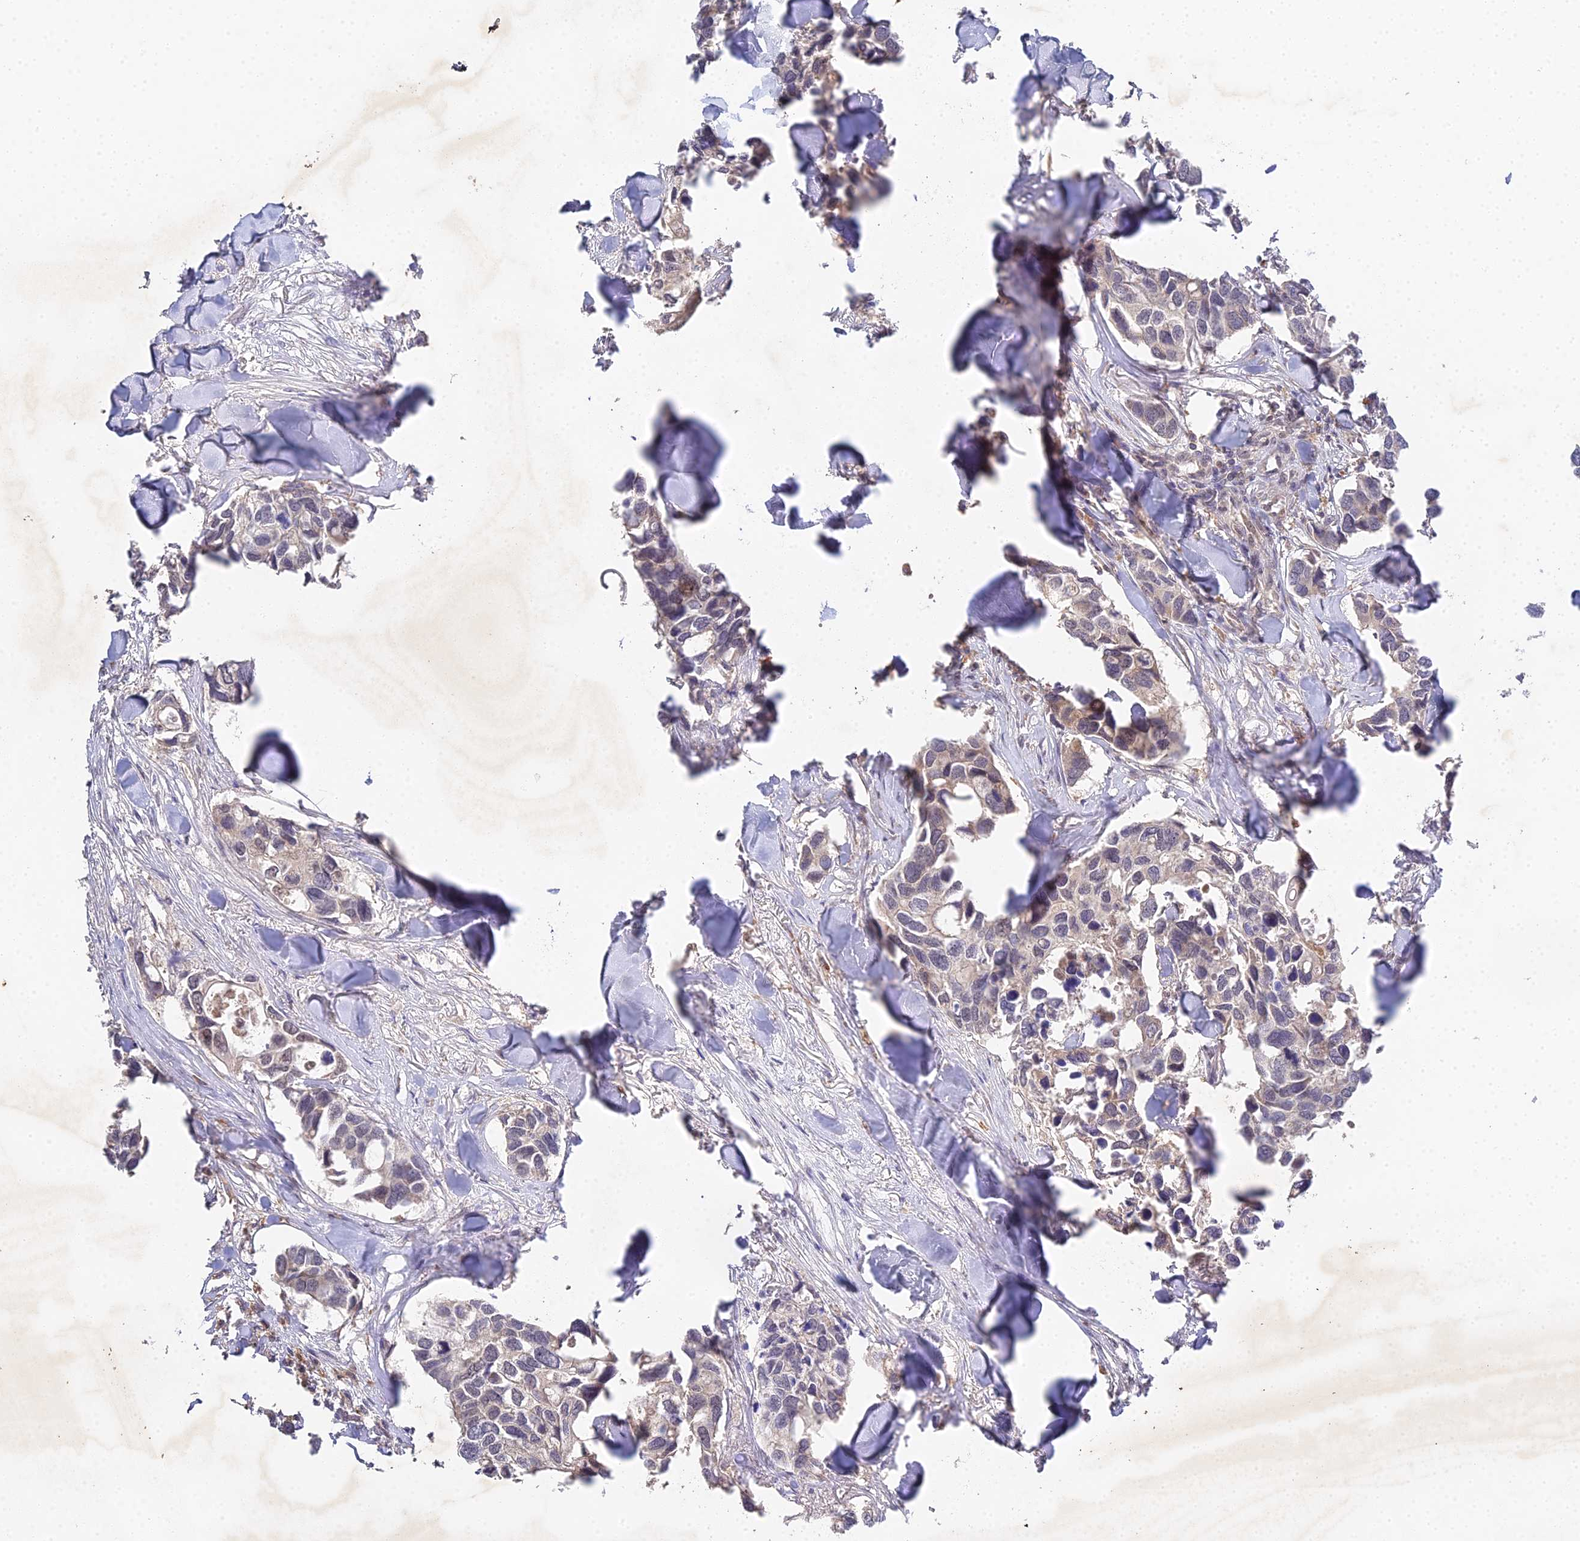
{"staining": {"intensity": "weak", "quantity": "<25%", "location": "cytoplasmic/membranous"}, "tissue": "breast cancer", "cell_type": "Tumor cells", "image_type": "cancer", "snomed": [{"axis": "morphology", "description": "Duct carcinoma"}, {"axis": "topography", "description": "Breast"}], "caption": "Infiltrating ductal carcinoma (breast) was stained to show a protein in brown. There is no significant positivity in tumor cells.", "gene": "TPRX1", "patient": {"sex": "female", "age": 83}}